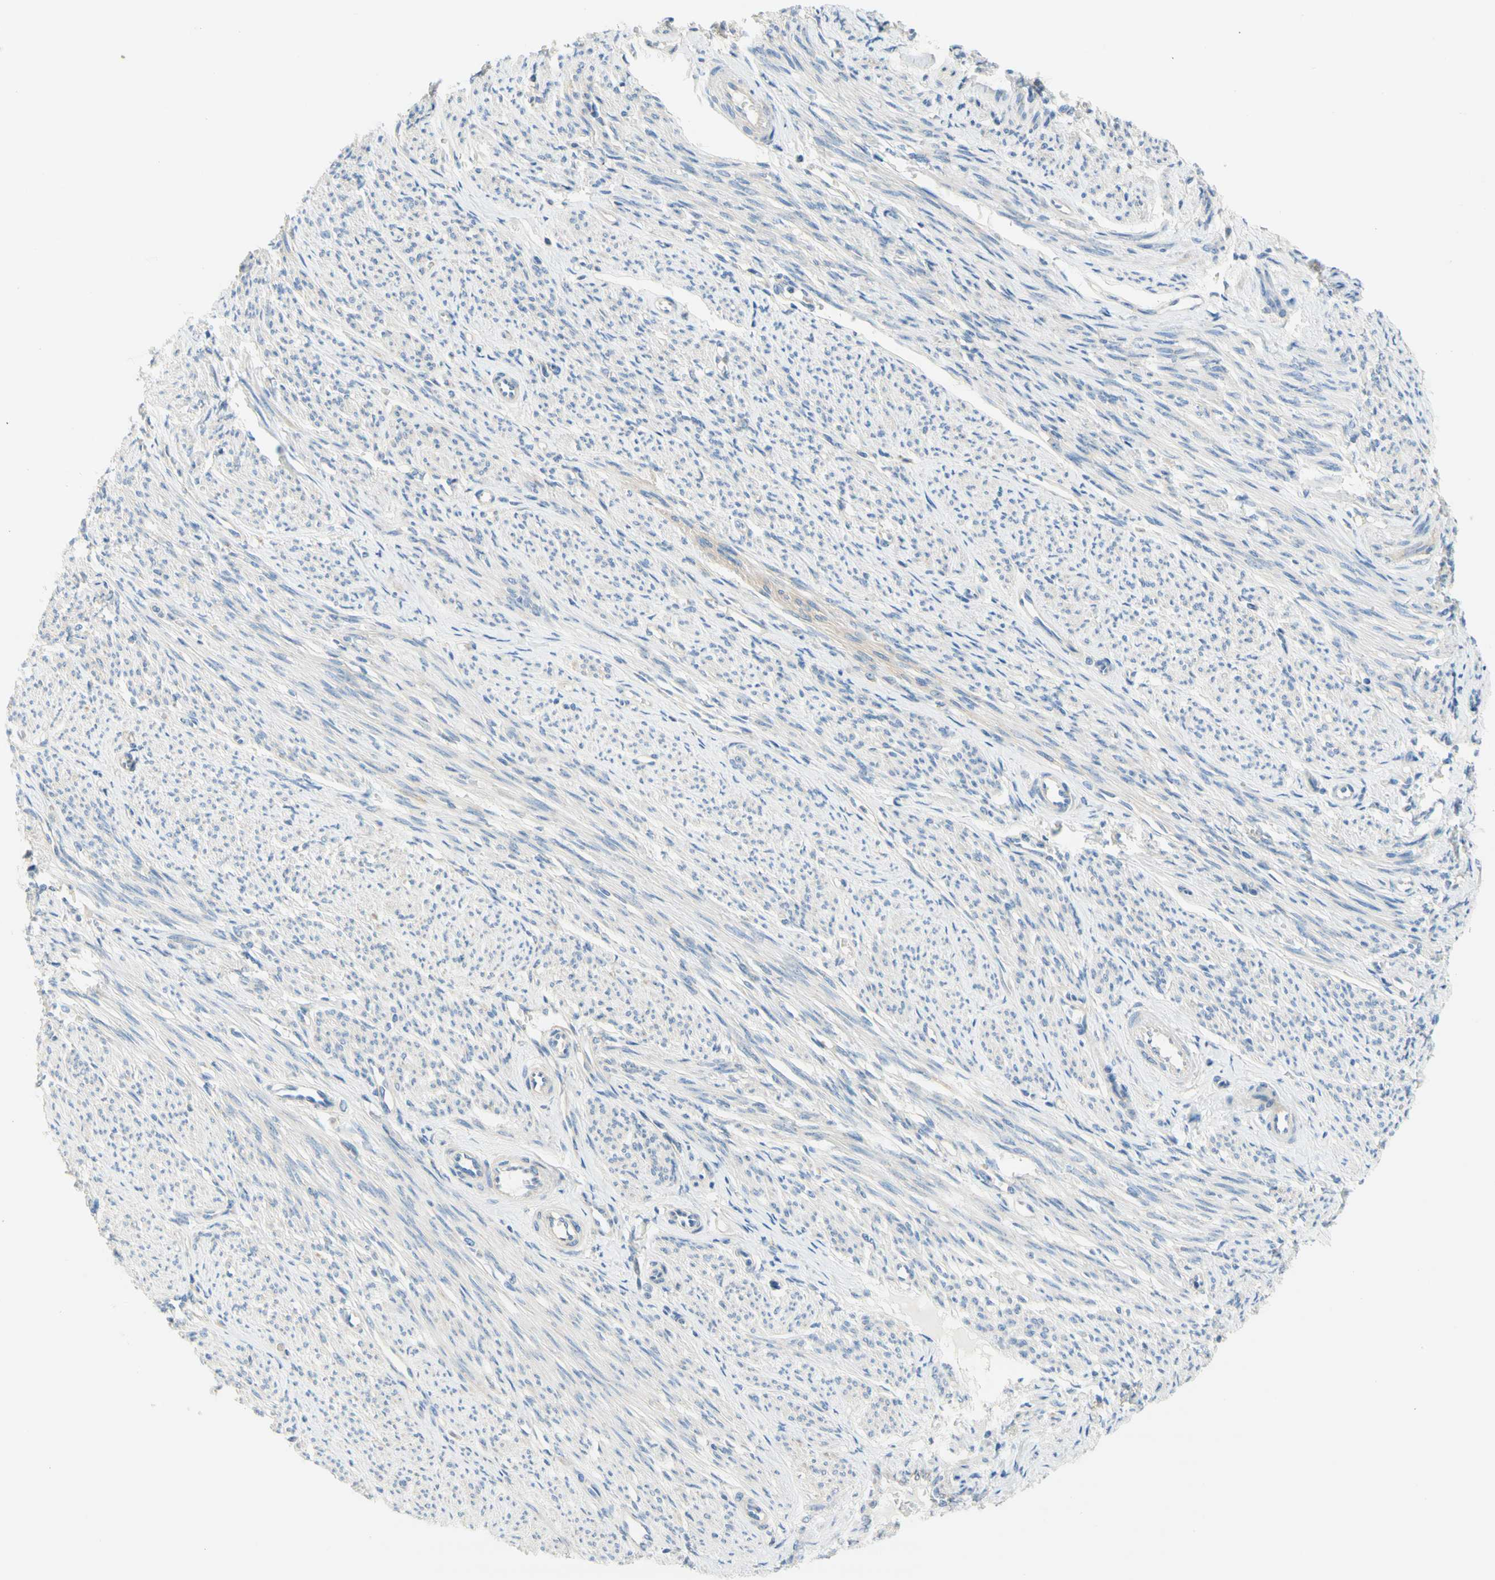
{"staining": {"intensity": "negative", "quantity": "none", "location": "none"}, "tissue": "smooth muscle", "cell_type": "Smooth muscle cells", "image_type": "normal", "snomed": [{"axis": "morphology", "description": "Normal tissue, NOS"}, {"axis": "topography", "description": "Smooth muscle"}], "caption": "A high-resolution micrograph shows IHC staining of benign smooth muscle, which reveals no significant positivity in smooth muscle cells. Nuclei are stained in blue.", "gene": "F3", "patient": {"sex": "female", "age": 65}}